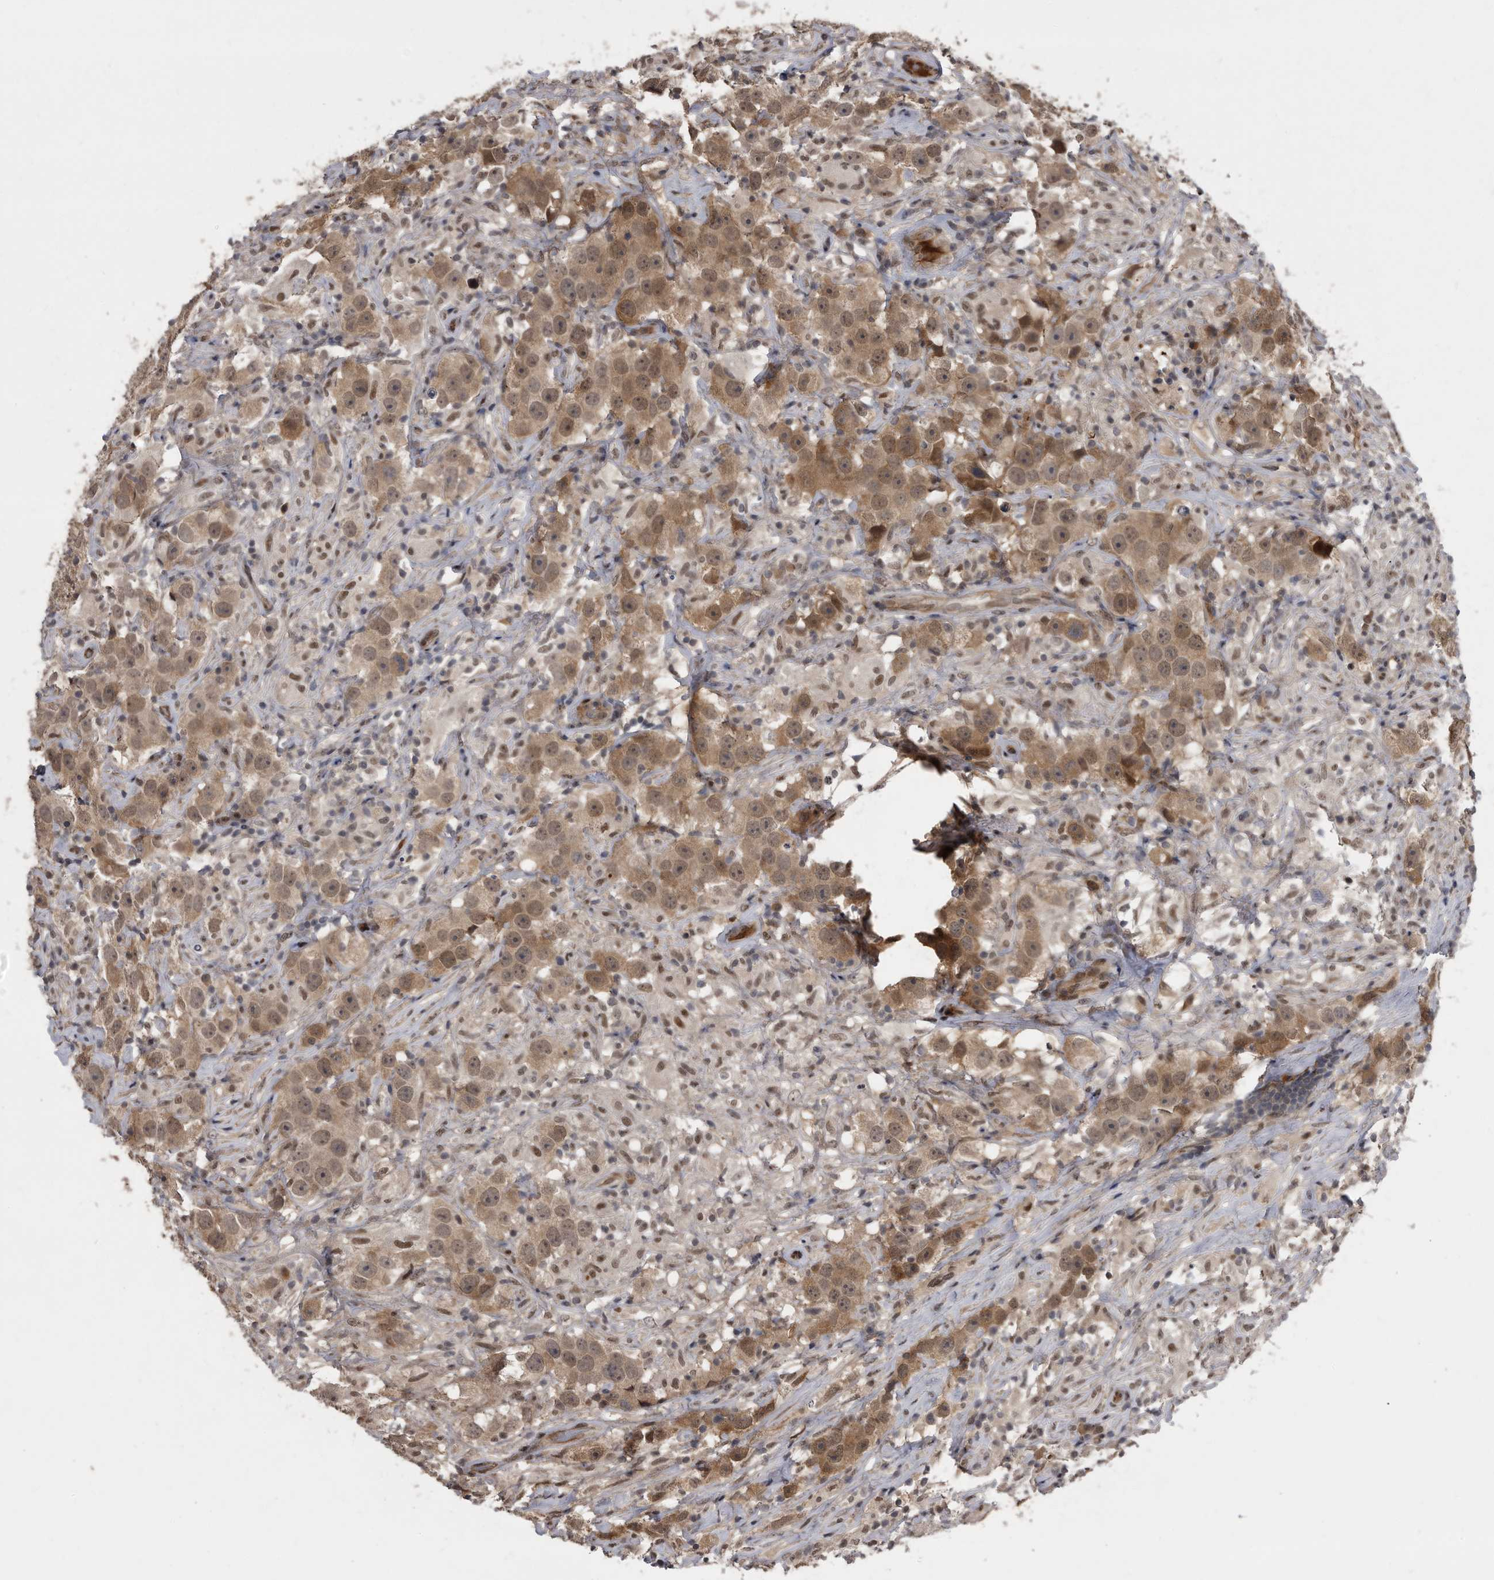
{"staining": {"intensity": "moderate", "quantity": ">75%", "location": "cytoplasmic/membranous,nuclear"}, "tissue": "testis cancer", "cell_type": "Tumor cells", "image_type": "cancer", "snomed": [{"axis": "morphology", "description": "Seminoma, NOS"}, {"axis": "topography", "description": "Testis"}], "caption": "Brown immunohistochemical staining in seminoma (testis) shows moderate cytoplasmic/membranous and nuclear positivity in approximately >75% of tumor cells.", "gene": "RAD23B", "patient": {"sex": "male", "age": 49}}